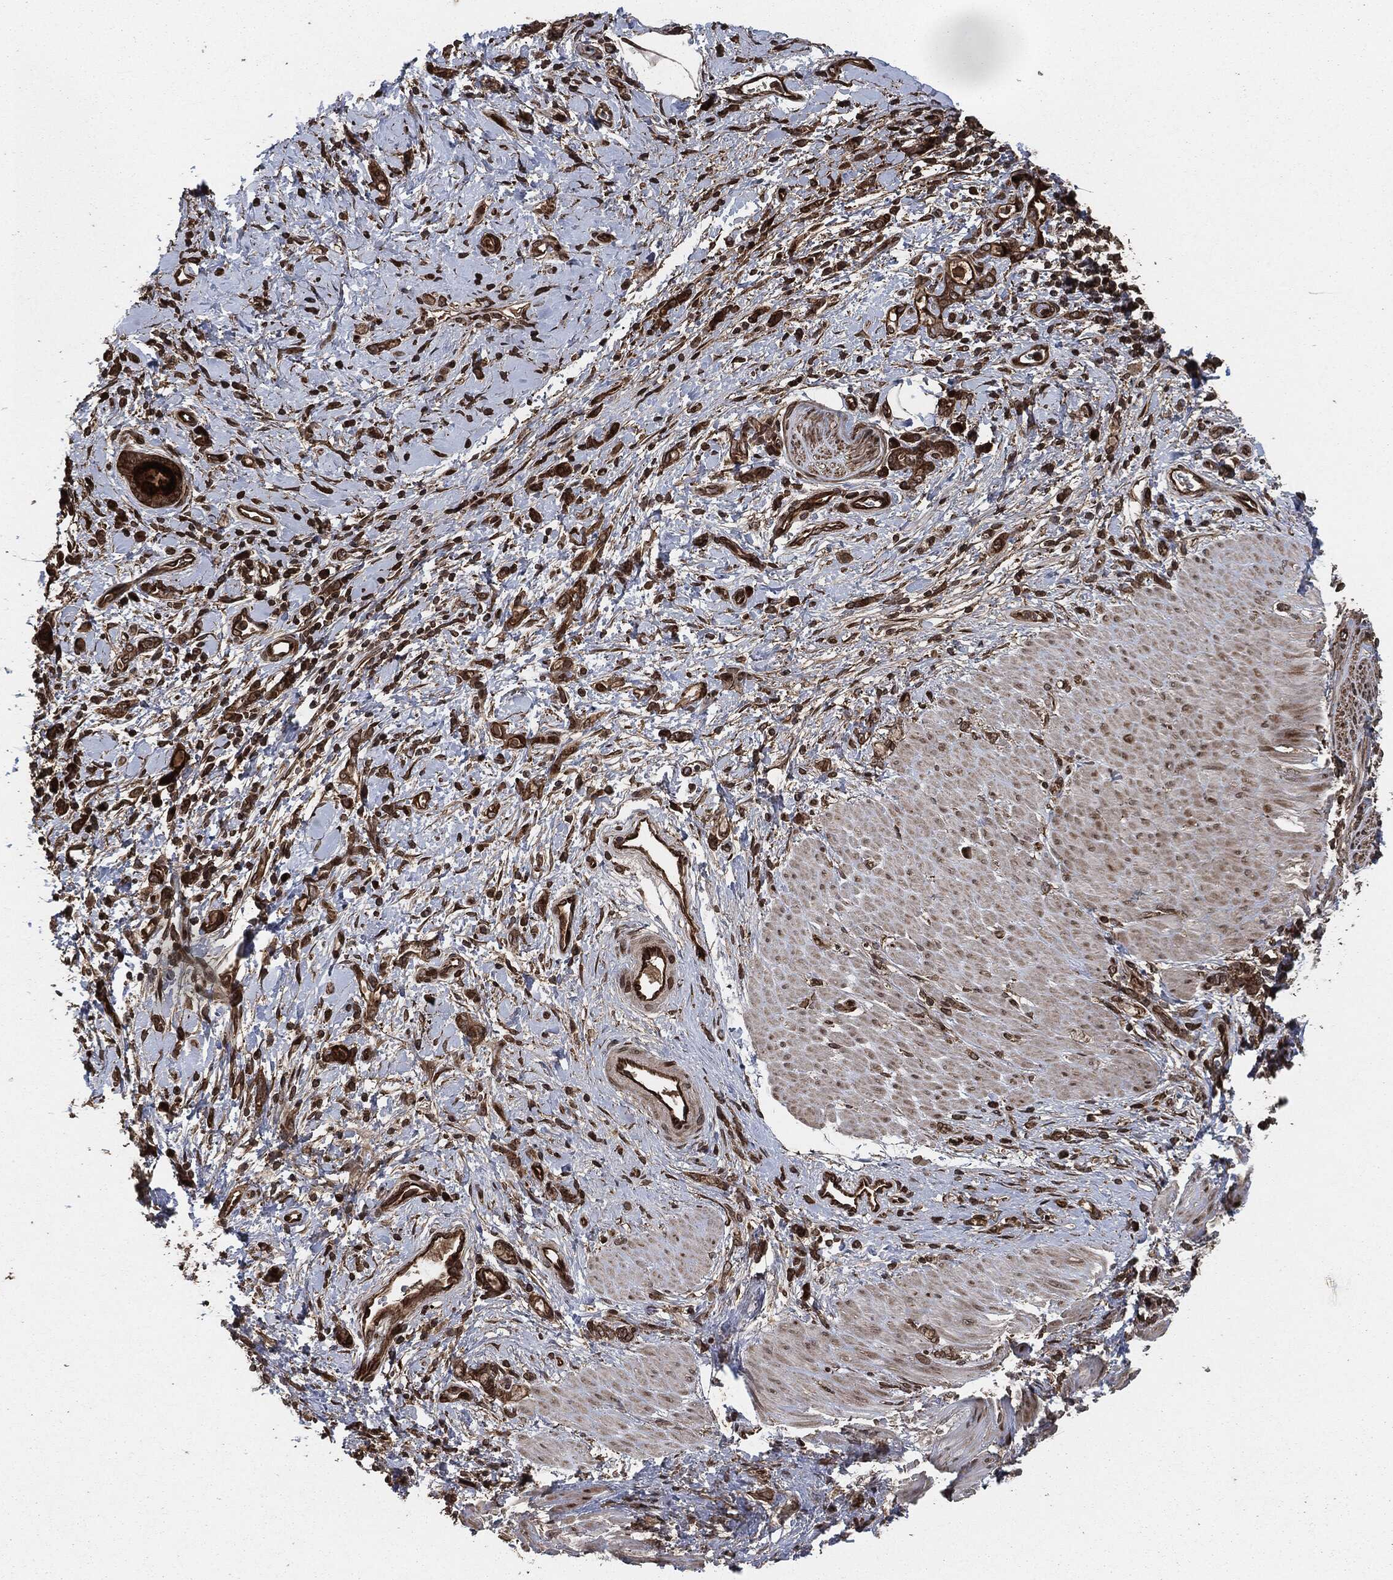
{"staining": {"intensity": "strong", "quantity": ">75%", "location": "cytoplasmic/membranous"}, "tissue": "stomach cancer", "cell_type": "Tumor cells", "image_type": "cancer", "snomed": [{"axis": "morphology", "description": "Normal tissue, NOS"}, {"axis": "morphology", "description": "Adenocarcinoma, NOS"}, {"axis": "topography", "description": "Stomach"}], "caption": "Protein staining displays strong cytoplasmic/membranous staining in about >75% of tumor cells in stomach adenocarcinoma. Immunohistochemistry (ihc) stains the protein in brown and the nuclei are stained blue.", "gene": "IFIT1", "patient": {"sex": "male", "age": 67}}